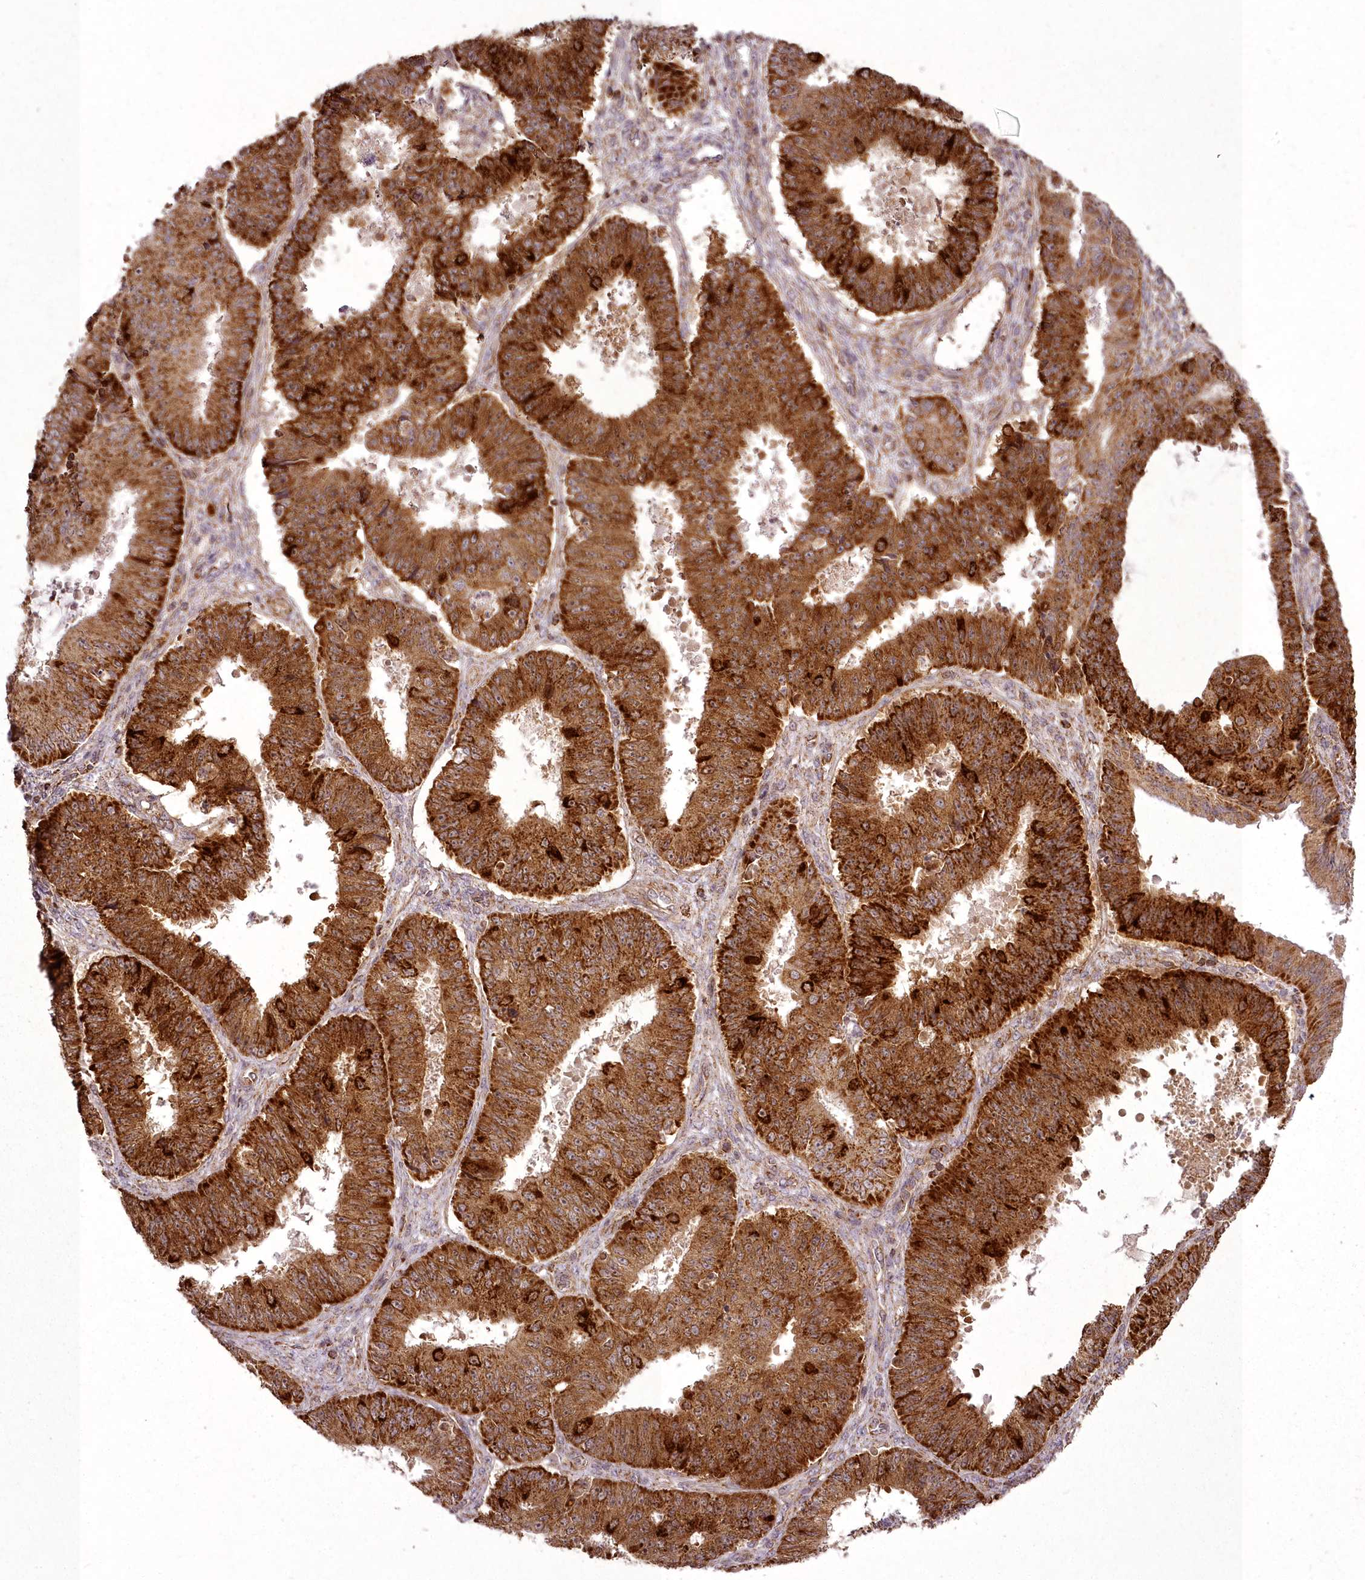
{"staining": {"intensity": "strong", "quantity": ">75%", "location": "cytoplasmic/membranous"}, "tissue": "ovarian cancer", "cell_type": "Tumor cells", "image_type": "cancer", "snomed": [{"axis": "morphology", "description": "Carcinoma, endometroid"}, {"axis": "topography", "description": "Appendix"}, {"axis": "topography", "description": "Ovary"}], "caption": "Protein staining exhibits strong cytoplasmic/membranous staining in approximately >75% of tumor cells in ovarian endometroid carcinoma.", "gene": "CHCHD2", "patient": {"sex": "female", "age": 42}}